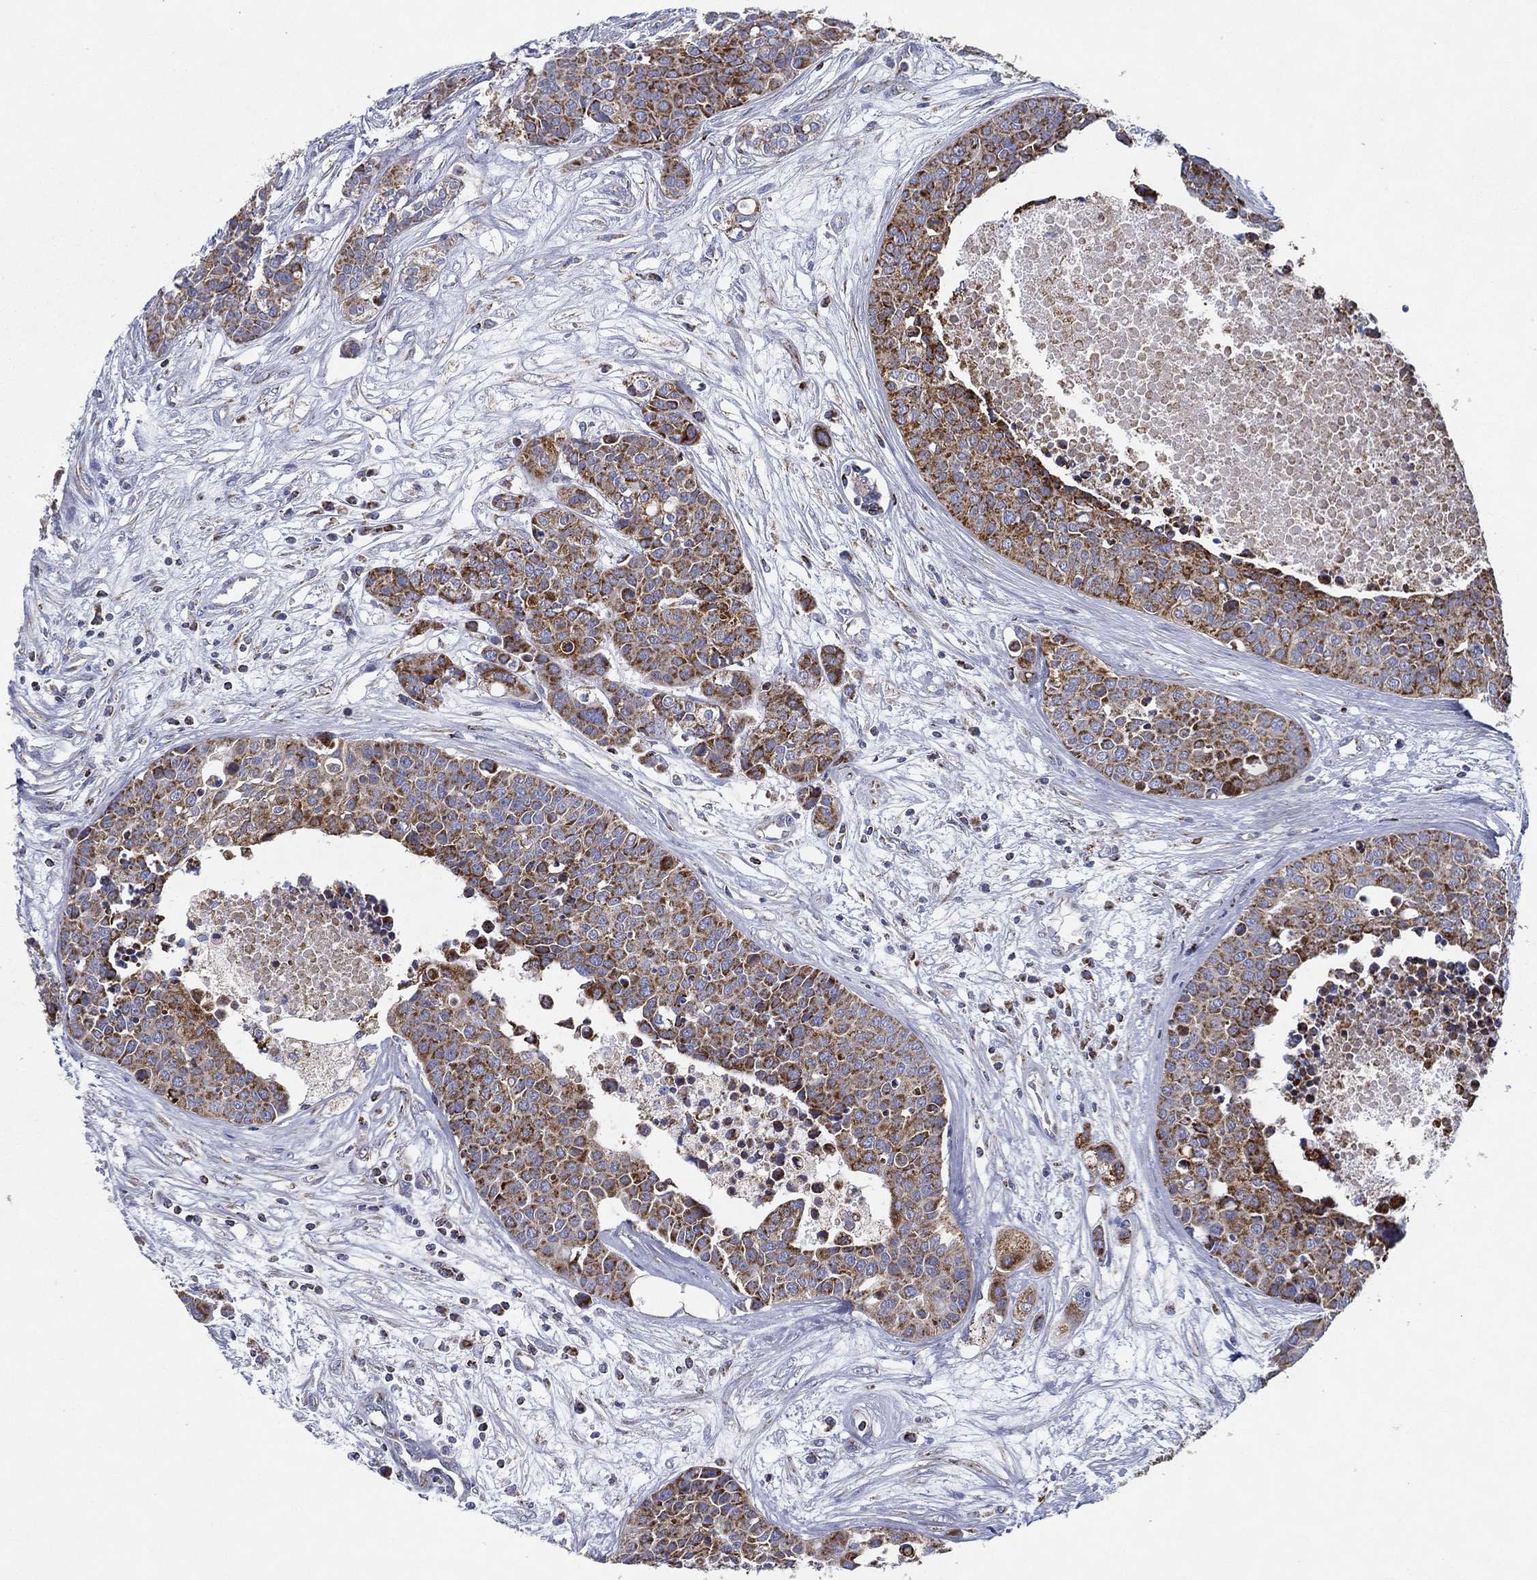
{"staining": {"intensity": "moderate", "quantity": ">75%", "location": "cytoplasmic/membranous"}, "tissue": "carcinoid", "cell_type": "Tumor cells", "image_type": "cancer", "snomed": [{"axis": "morphology", "description": "Carcinoid, malignant, NOS"}, {"axis": "topography", "description": "Colon"}], "caption": "Human carcinoid stained with a protein marker displays moderate staining in tumor cells.", "gene": "SFXN1", "patient": {"sex": "male", "age": 81}}